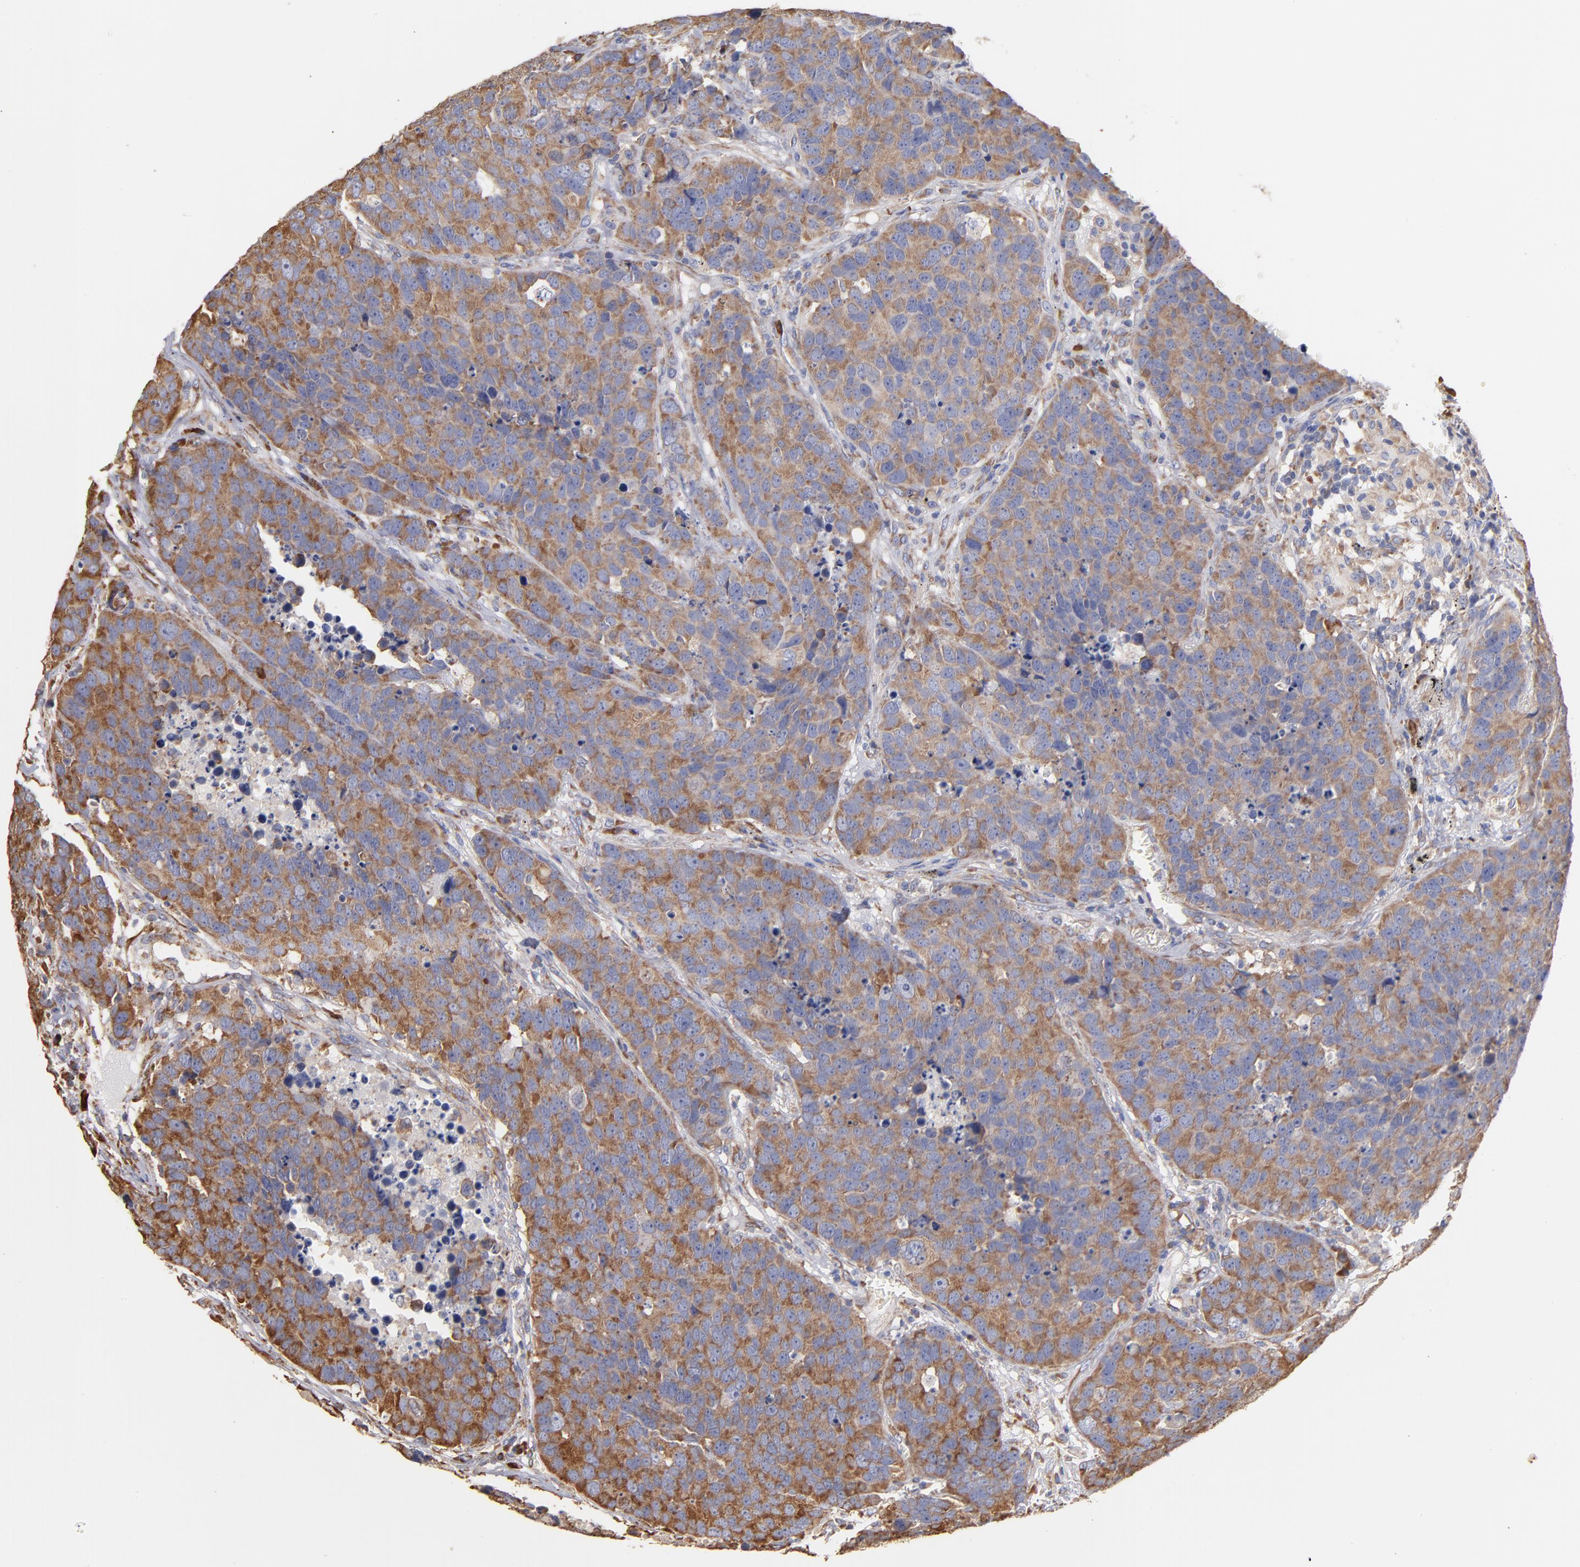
{"staining": {"intensity": "moderate", "quantity": ">75%", "location": "cytoplasmic/membranous"}, "tissue": "carcinoid", "cell_type": "Tumor cells", "image_type": "cancer", "snomed": [{"axis": "morphology", "description": "Carcinoid, malignant, NOS"}, {"axis": "topography", "description": "Lung"}], "caption": "DAB immunohistochemical staining of carcinoid (malignant) shows moderate cytoplasmic/membranous protein expression in about >75% of tumor cells.", "gene": "RPL9", "patient": {"sex": "male", "age": 60}}